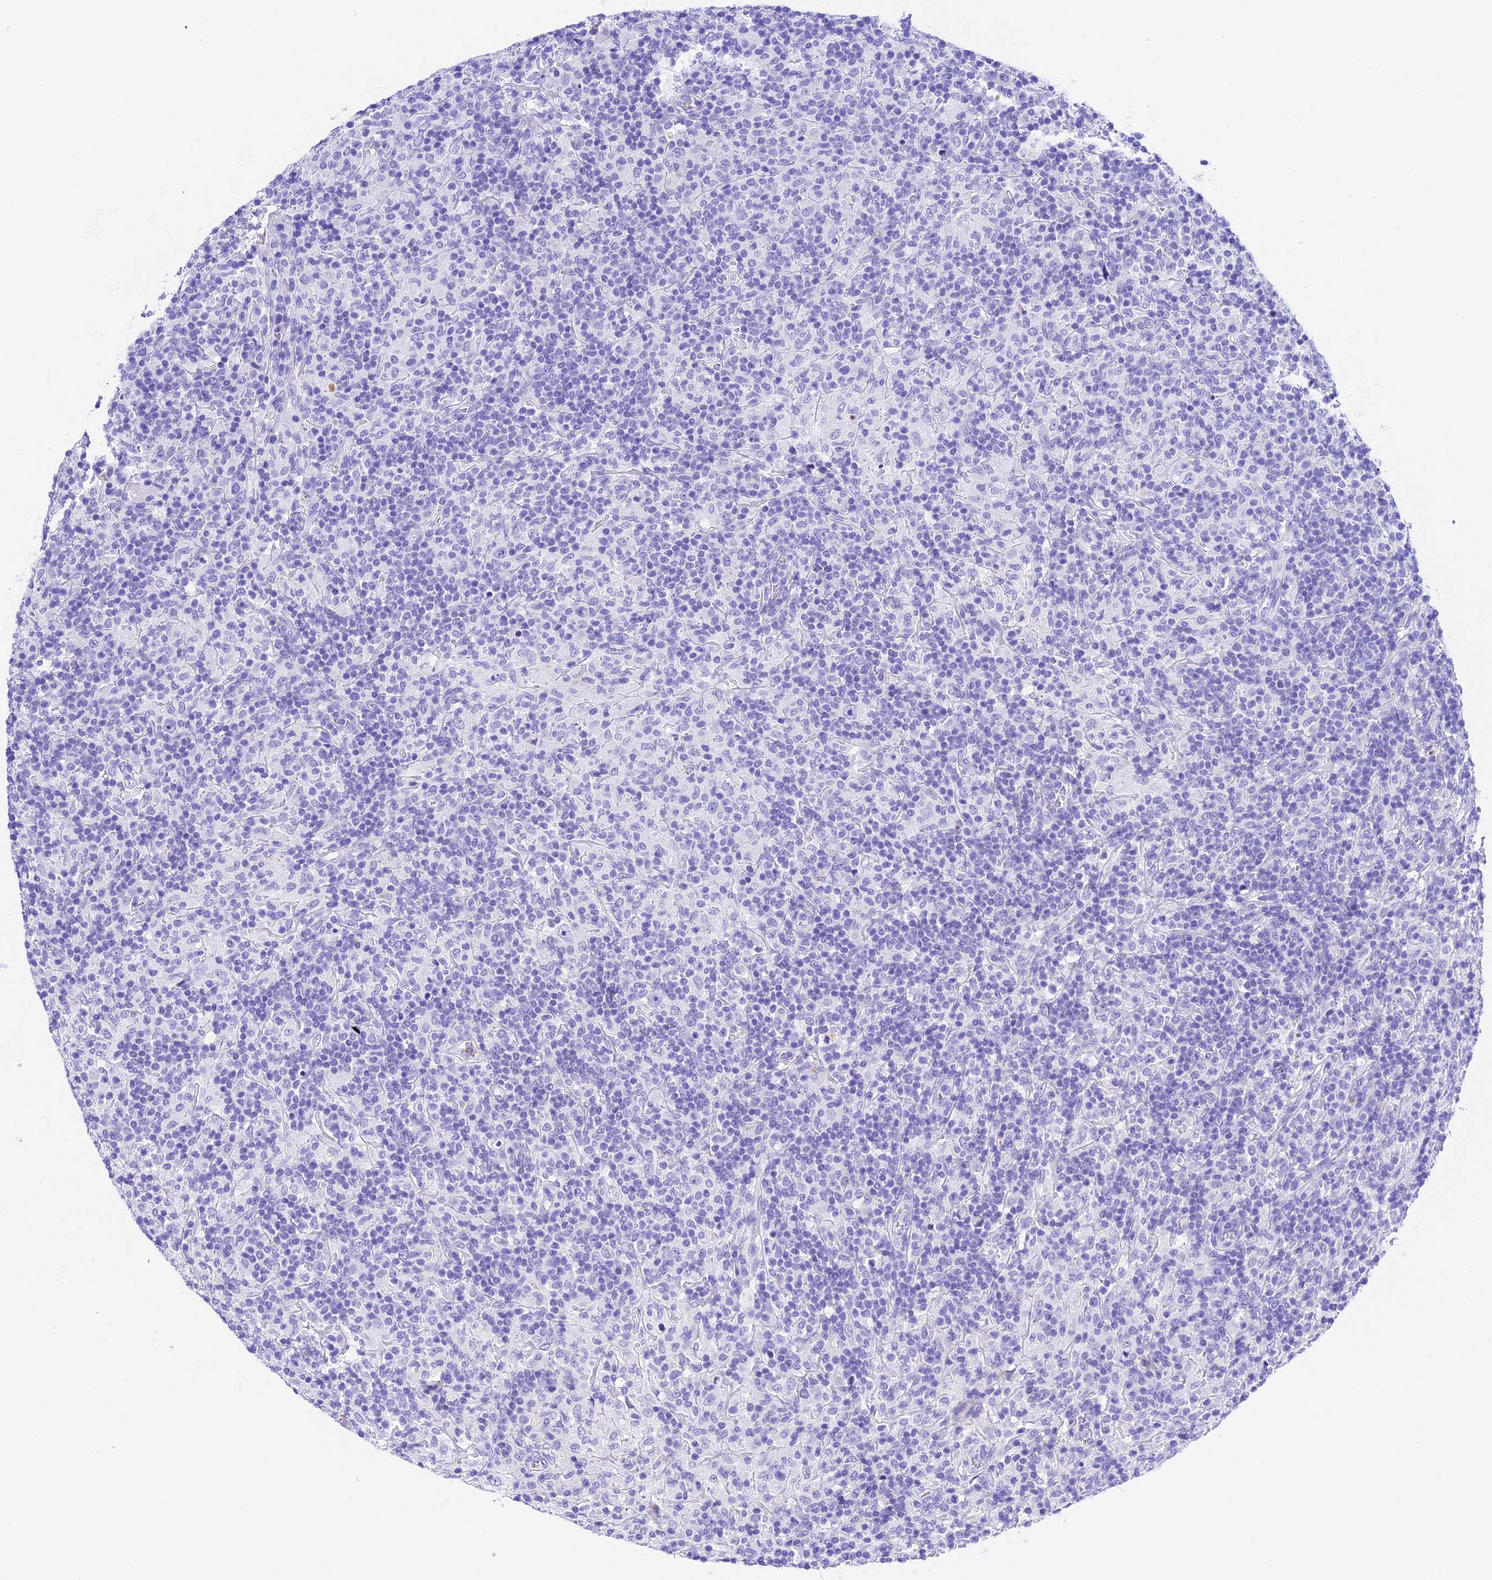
{"staining": {"intensity": "negative", "quantity": "none", "location": "none"}, "tissue": "lymphoma", "cell_type": "Tumor cells", "image_type": "cancer", "snomed": [{"axis": "morphology", "description": "Hodgkin's disease, NOS"}, {"axis": "topography", "description": "Lymph node"}], "caption": "A high-resolution histopathology image shows IHC staining of Hodgkin's disease, which displays no significant staining in tumor cells.", "gene": "PSG11", "patient": {"sex": "male", "age": 70}}